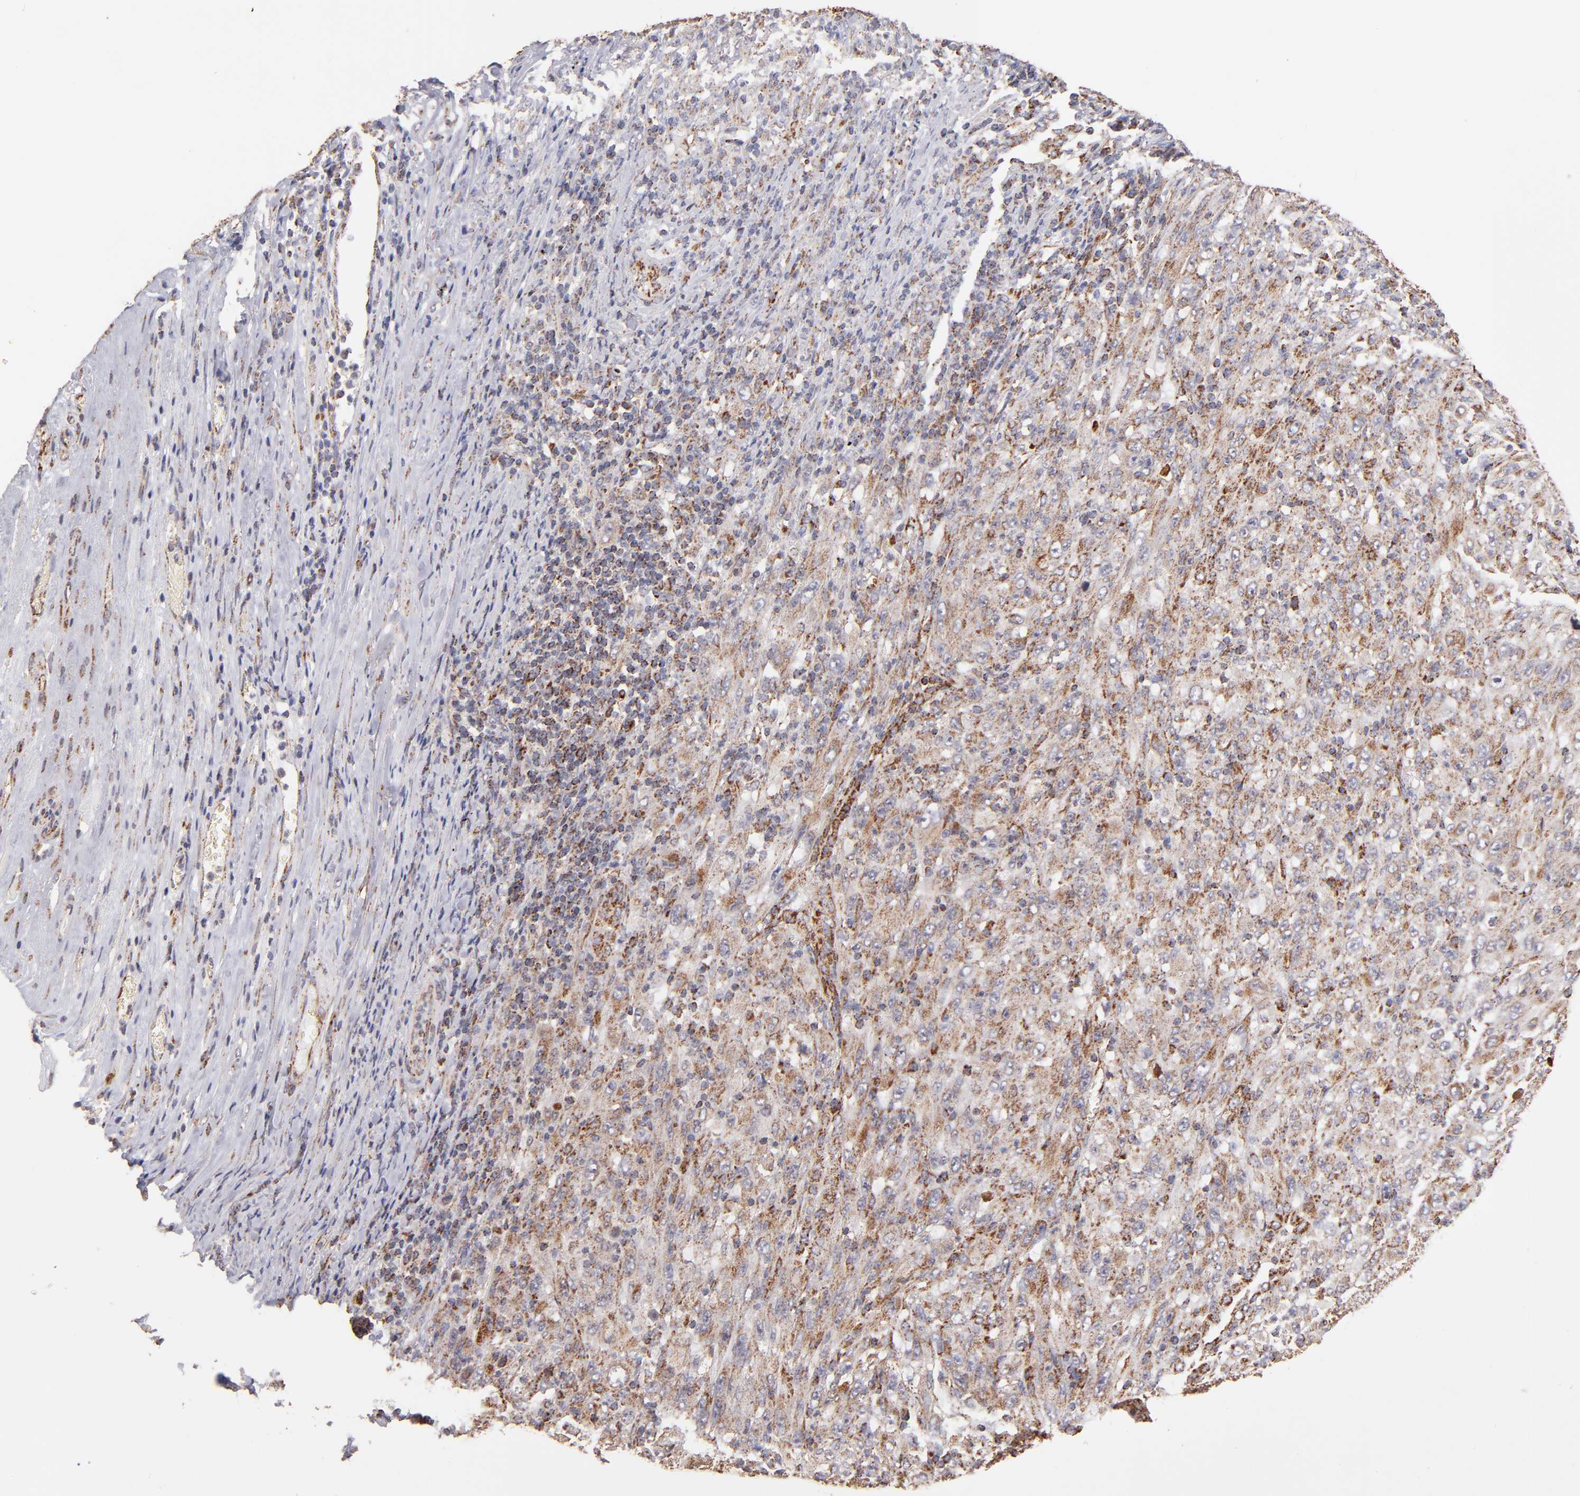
{"staining": {"intensity": "weak", "quantity": ">75%", "location": "cytoplasmic/membranous"}, "tissue": "melanoma", "cell_type": "Tumor cells", "image_type": "cancer", "snomed": [{"axis": "morphology", "description": "Malignant melanoma, Metastatic site"}, {"axis": "topography", "description": "Skin"}], "caption": "A brown stain labels weak cytoplasmic/membranous positivity of a protein in melanoma tumor cells.", "gene": "DLST", "patient": {"sex": "female", "age": 56}}